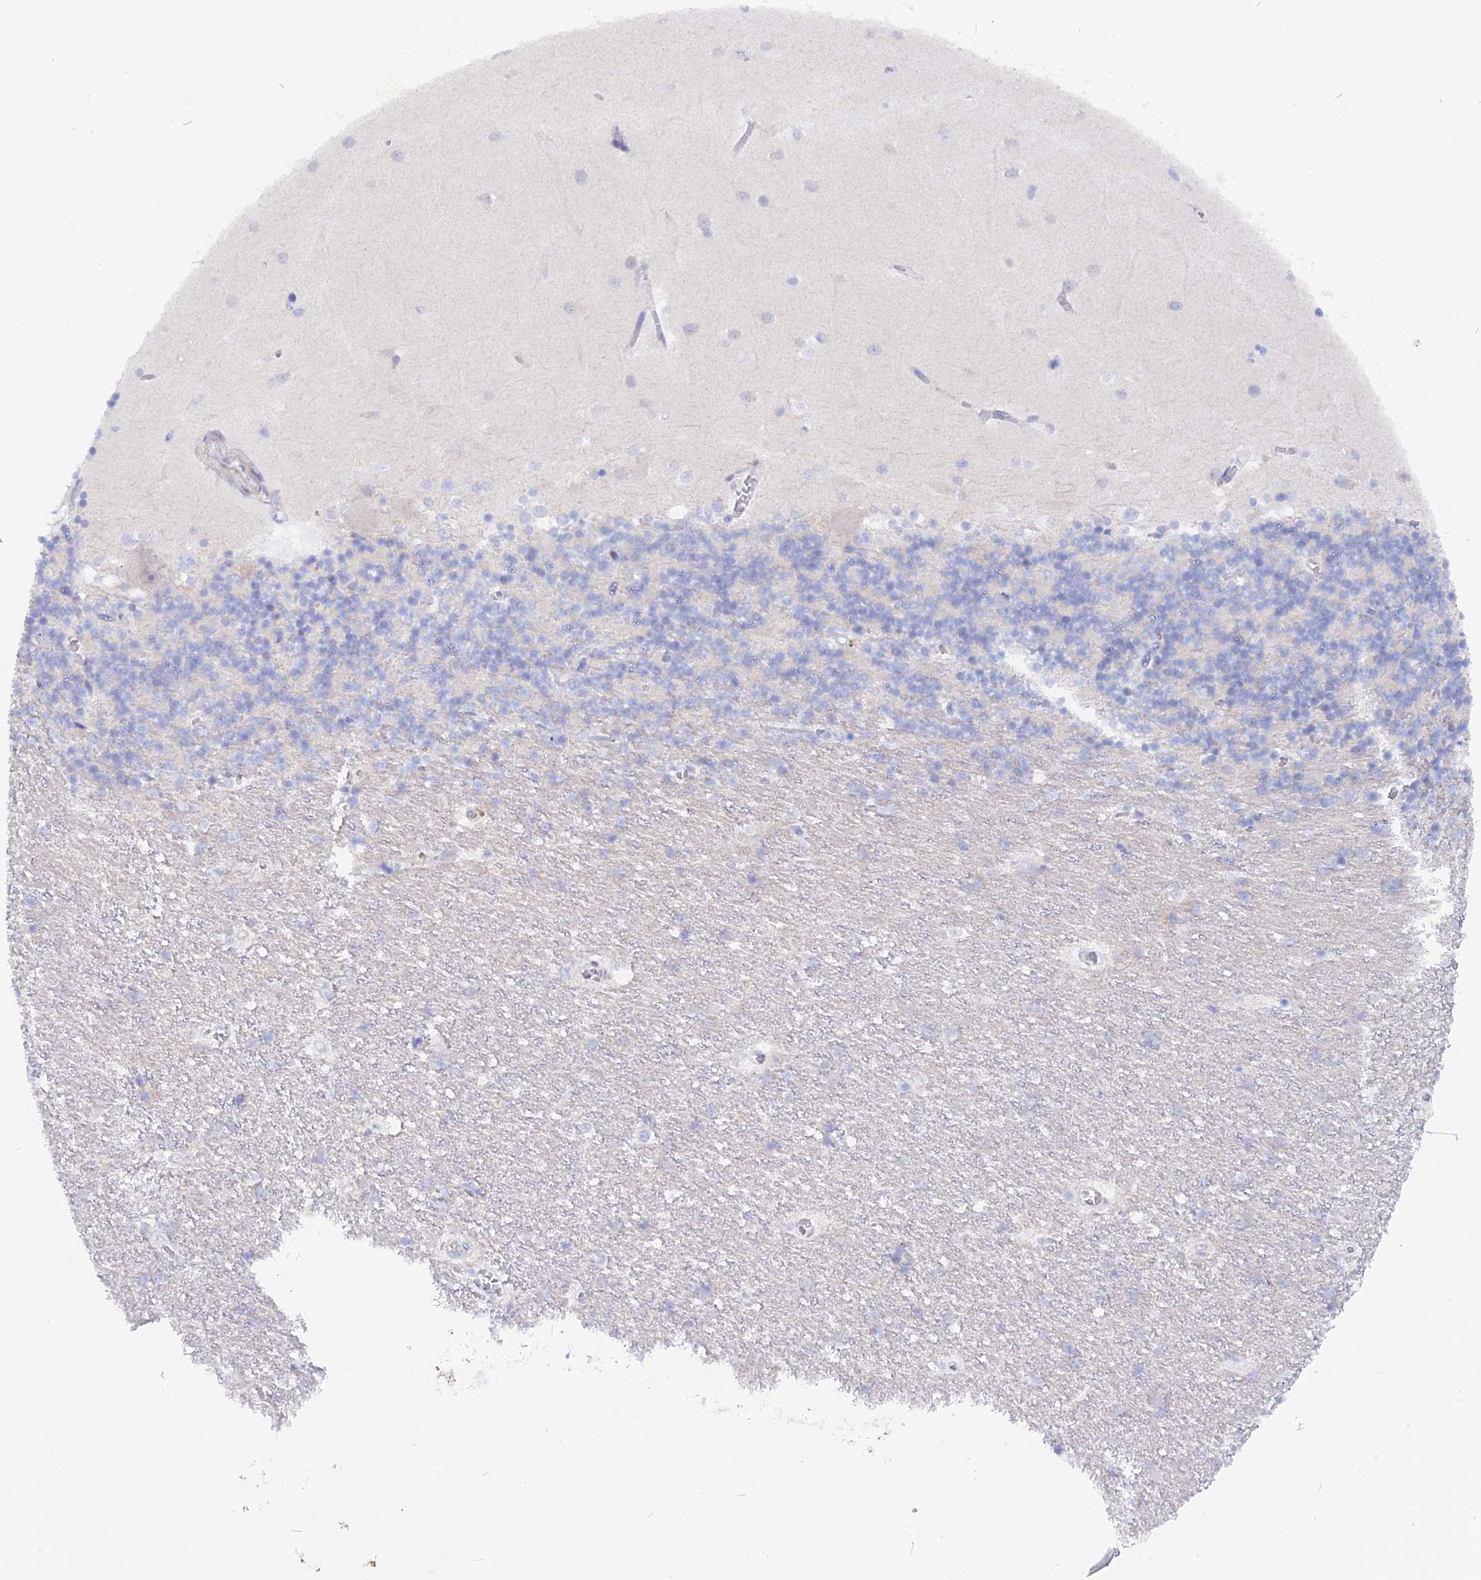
{"staining": {"intensity": "negative", "quantity": "none", "location": "none"}, "tissue": "cerebellum", "cell_type": "Cells in granular layer", "image_type": "normal", "snomed": [{"axis": "morphology", "description": "Normal tissue, NOS"}, {"axis": "topography", "description": "Cerebellum"}], "caption": "High magnification brightfield microscopy of normal cerebellum stained with DAB (brown) and counterstained with hematoxylin (blue): cells in granular layer show no significant positivity. Nuclei are stained in blue.", "gene": "DACT3", "patient": {"sex": "male", "age": 54}}